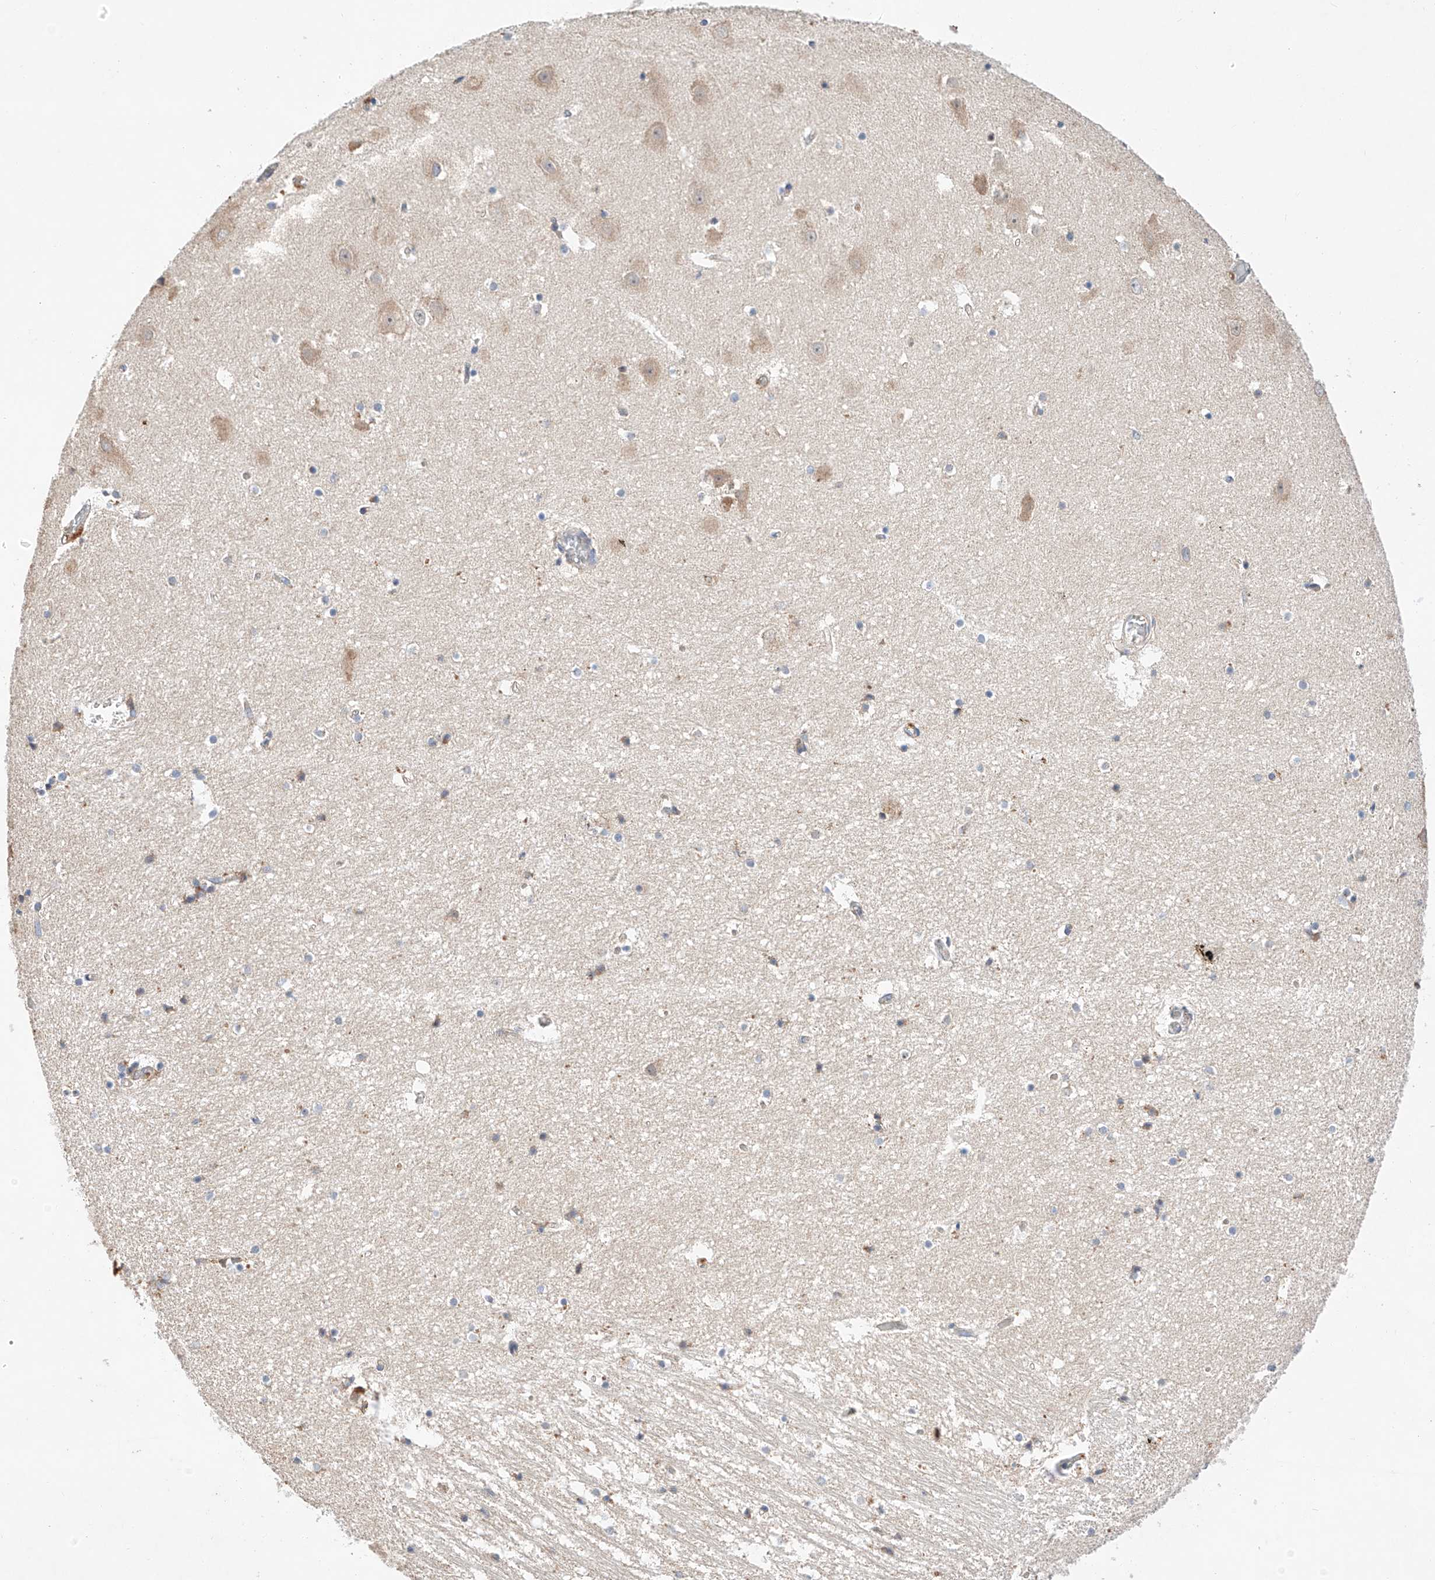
{"staining": {"intensity": "weak", "quantity": "<25%", "location": "cytoplasmic/membranous"}, "tissue": "hippocampus", "cell_type": "Glial cells", "image_type": "normal", "snomed": [{"axis": "morphology", "description": "Normal tissue, NOS"}, {"axis": "topography", "description": "Hippocampus"}], "caption": "DAB (3,3'-diaminobenzidine) immunohistochemical staining of normal human hippocampus displays no significant positivity in glial cells. (DAB (3,3'-diaminobenzidine) immunohistochemistry with hematoxylin counter stain).", "gene": "C6orf118", "patient": {"sex": "female", "age": 52}}